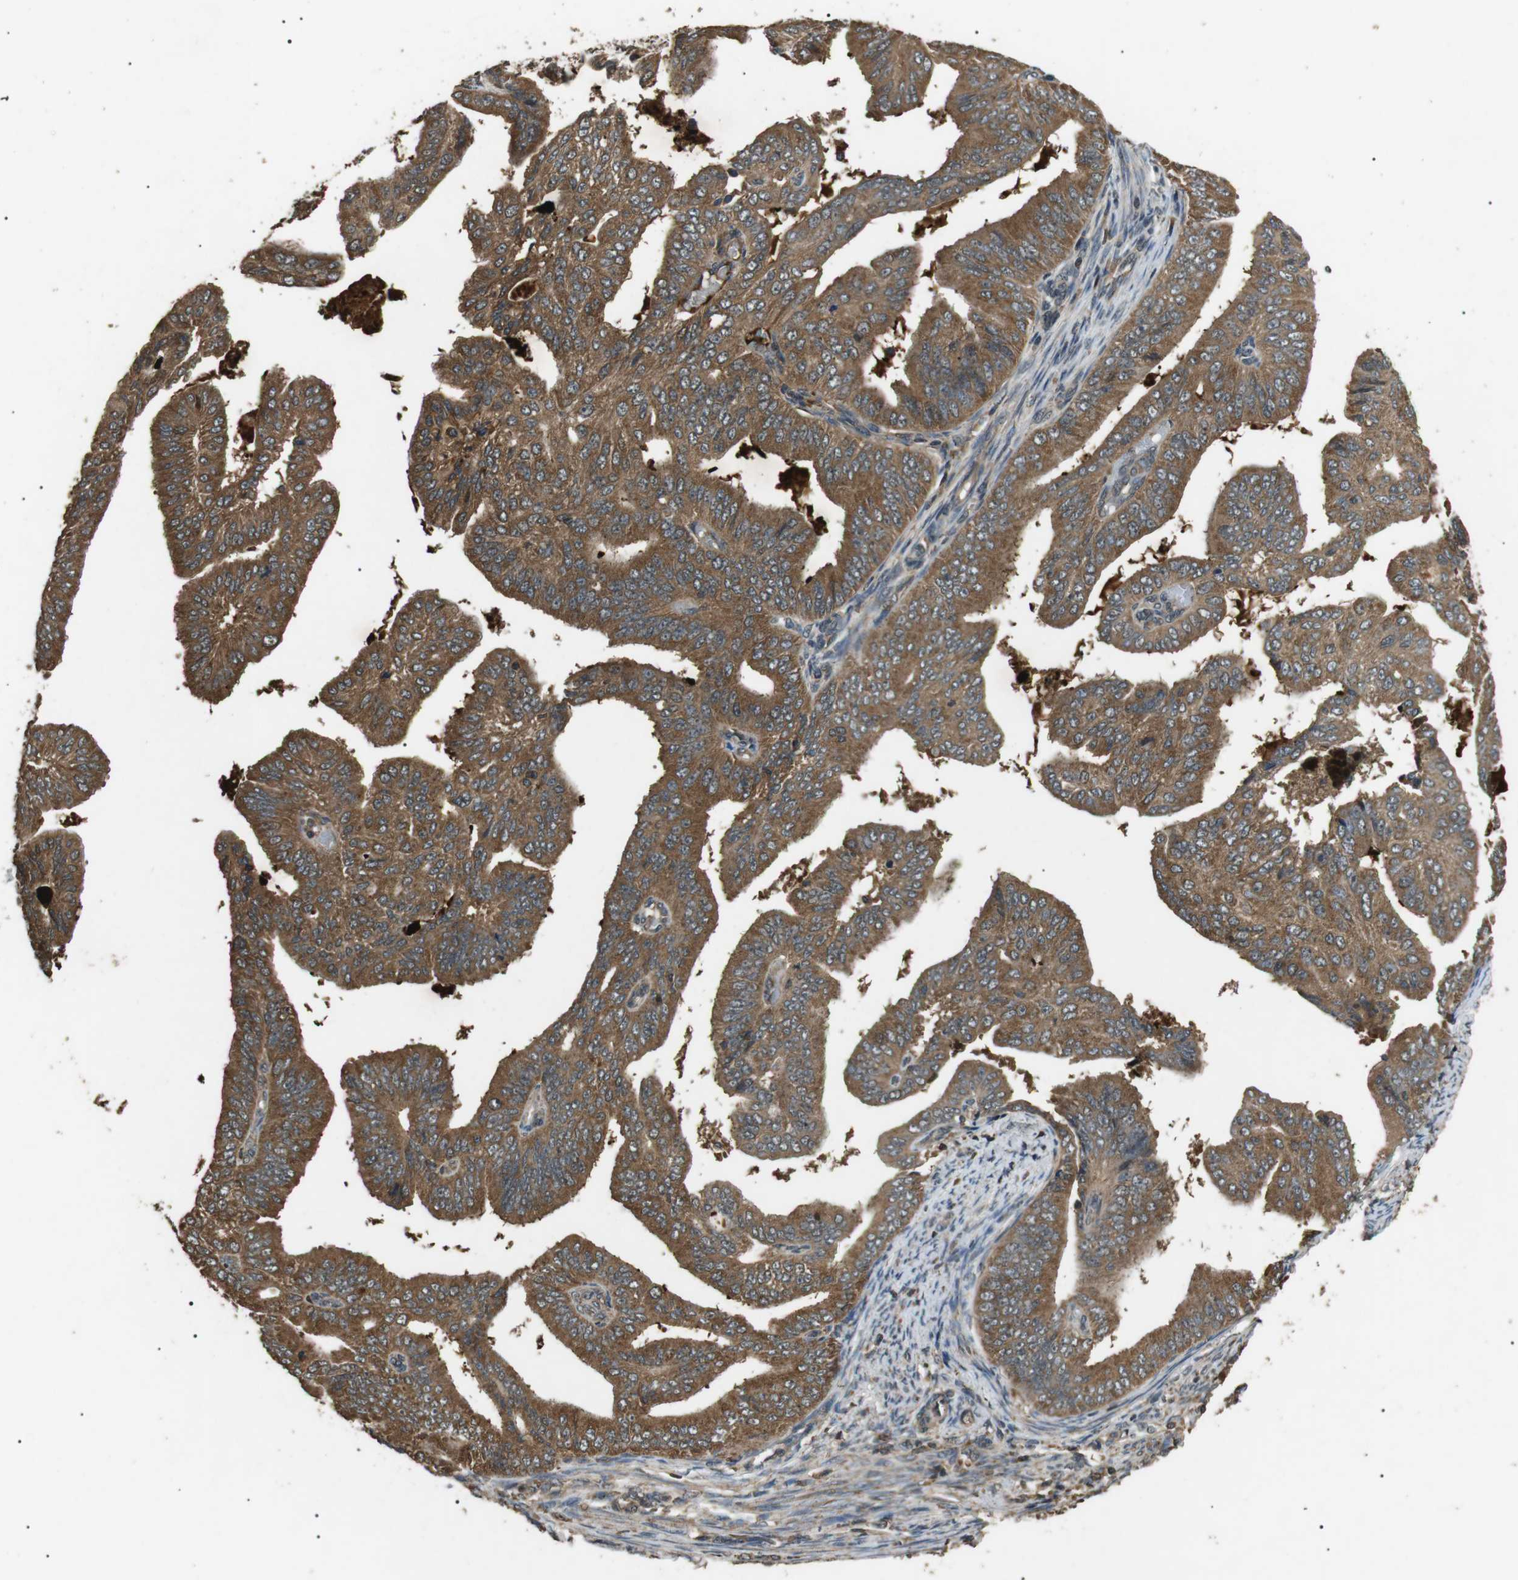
{"staining": {"intensity": "strong", "quantity": ">75%", "location": "cytoplasmic/membranous"}, "tissue": "endometrial cancer", "cell_type": "Tumor cells", "image_type": "cancer", "snomed": [{"axis": "morphology", "description": "Adenocarcinoma, NOS"}, {"axis": "topography", "description": "Endometrium"}], "caption": "The immunohistochemical stain labels strong cytoplasmic/membranous positivity in tumor cells of endometrial cancer (adenocarcinoma) tissue.", "gene": "TBC1D15", "patient": {"sex": "female", "age": 58}}